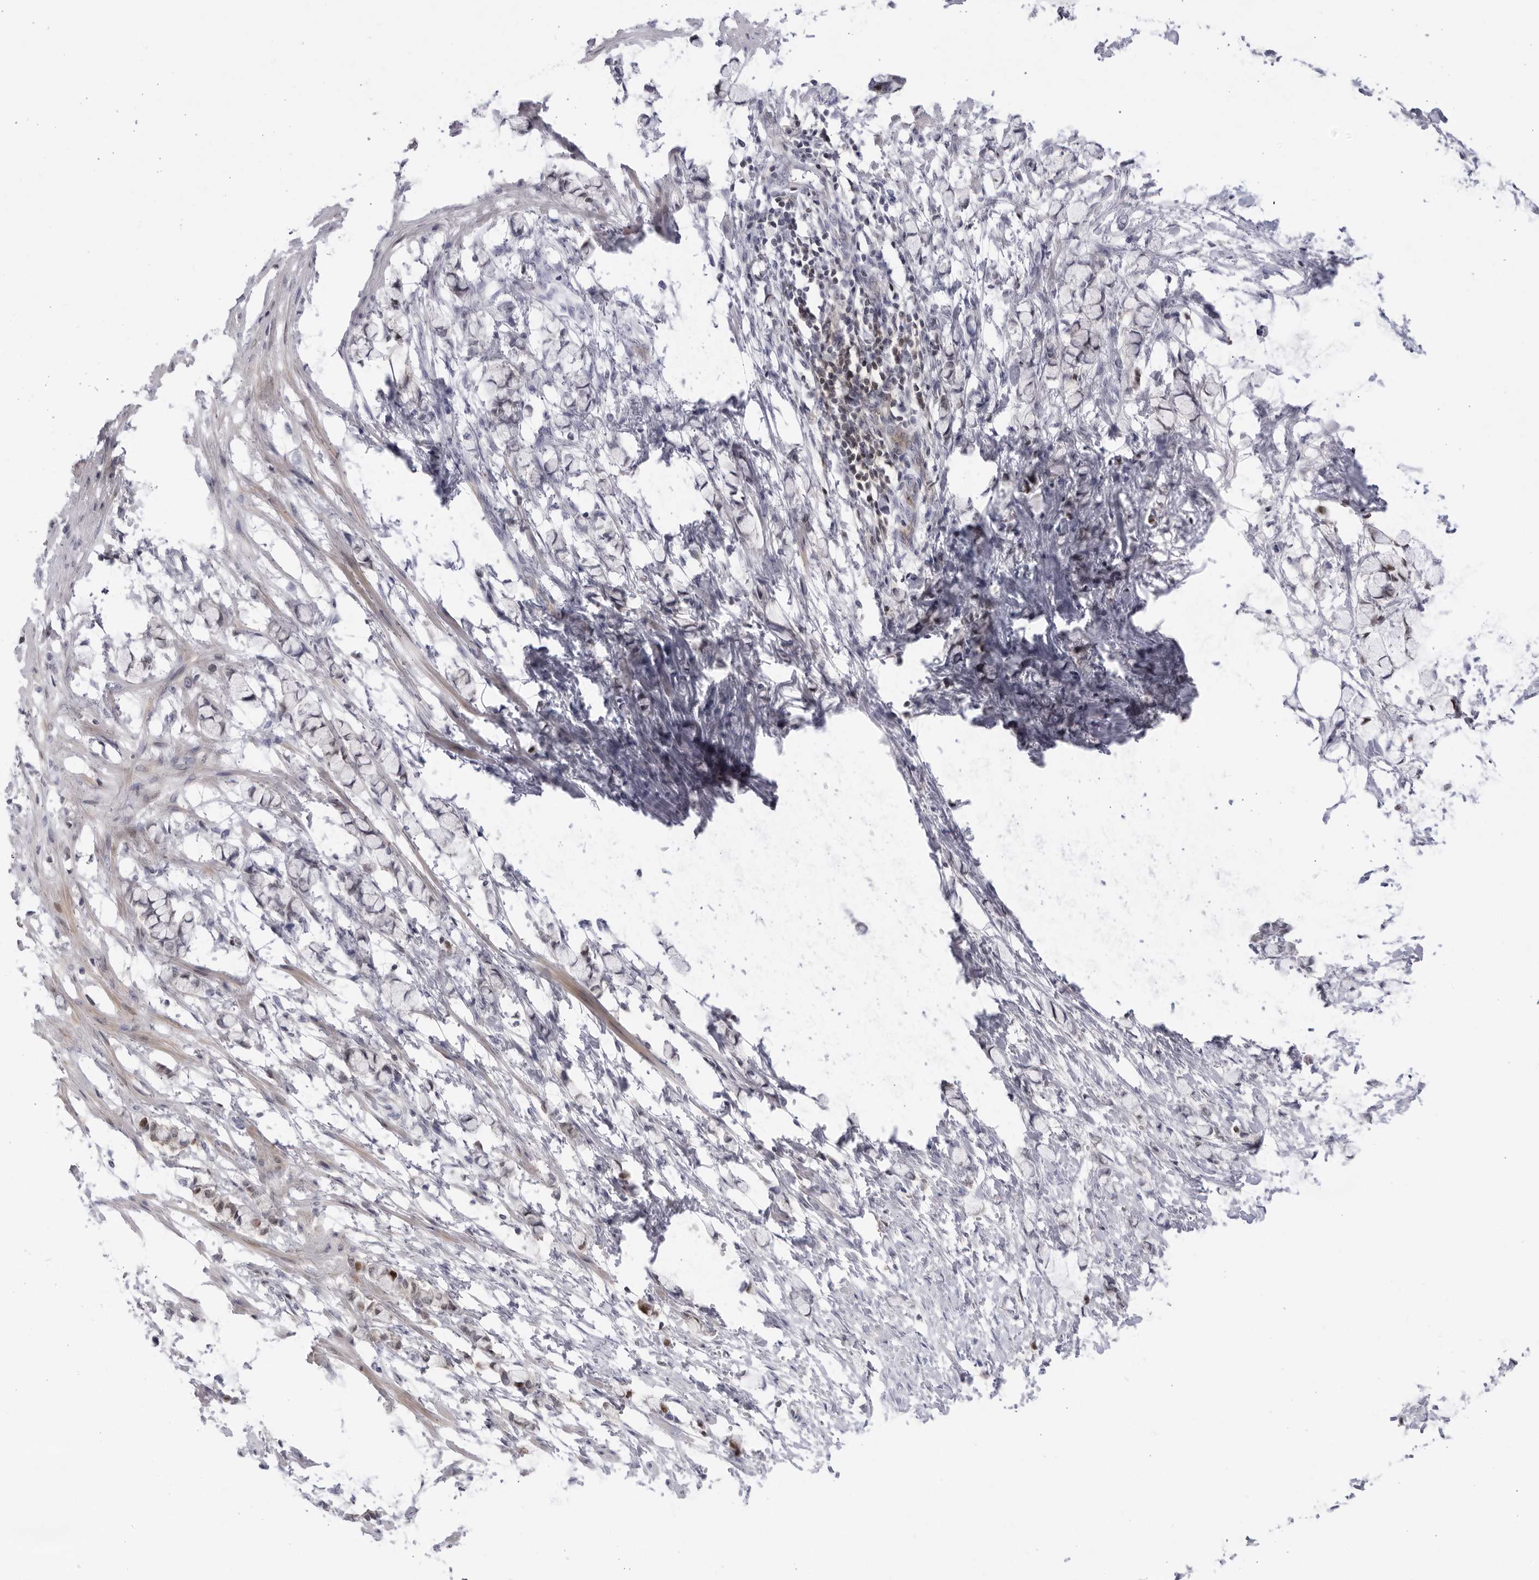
{"staining": {"intensity": "weak", "quantity": "<25%", "location": "cytoplasmic/membranous"}, "tissue": "smooth muscle", "cell_type": "Smooth muscle cells", "image_type": "normal", "snomed": [{"axis": "morphology", "description": "Normal tissue, NOS"}, {"axis": "morphology", "description": "Adenocarcinoma, NOS"}, {"axis": "topography", "description": "Smooth muscle"}, {"axis": "topography", "description": "Colon"}], "caption": "This is a photomicrograph of IHC staining of normal smooth muscle, which shows no expression in smooth muscle cells. (Stains: DAB (3,3'-diaminobenzidine) immunohistochemistry with hematoxylin counter stain, Microscopy: brightfield microscopy at high magnification).", "gene": "CNBD1", "patient": {"sex": "male", "age": 14}}